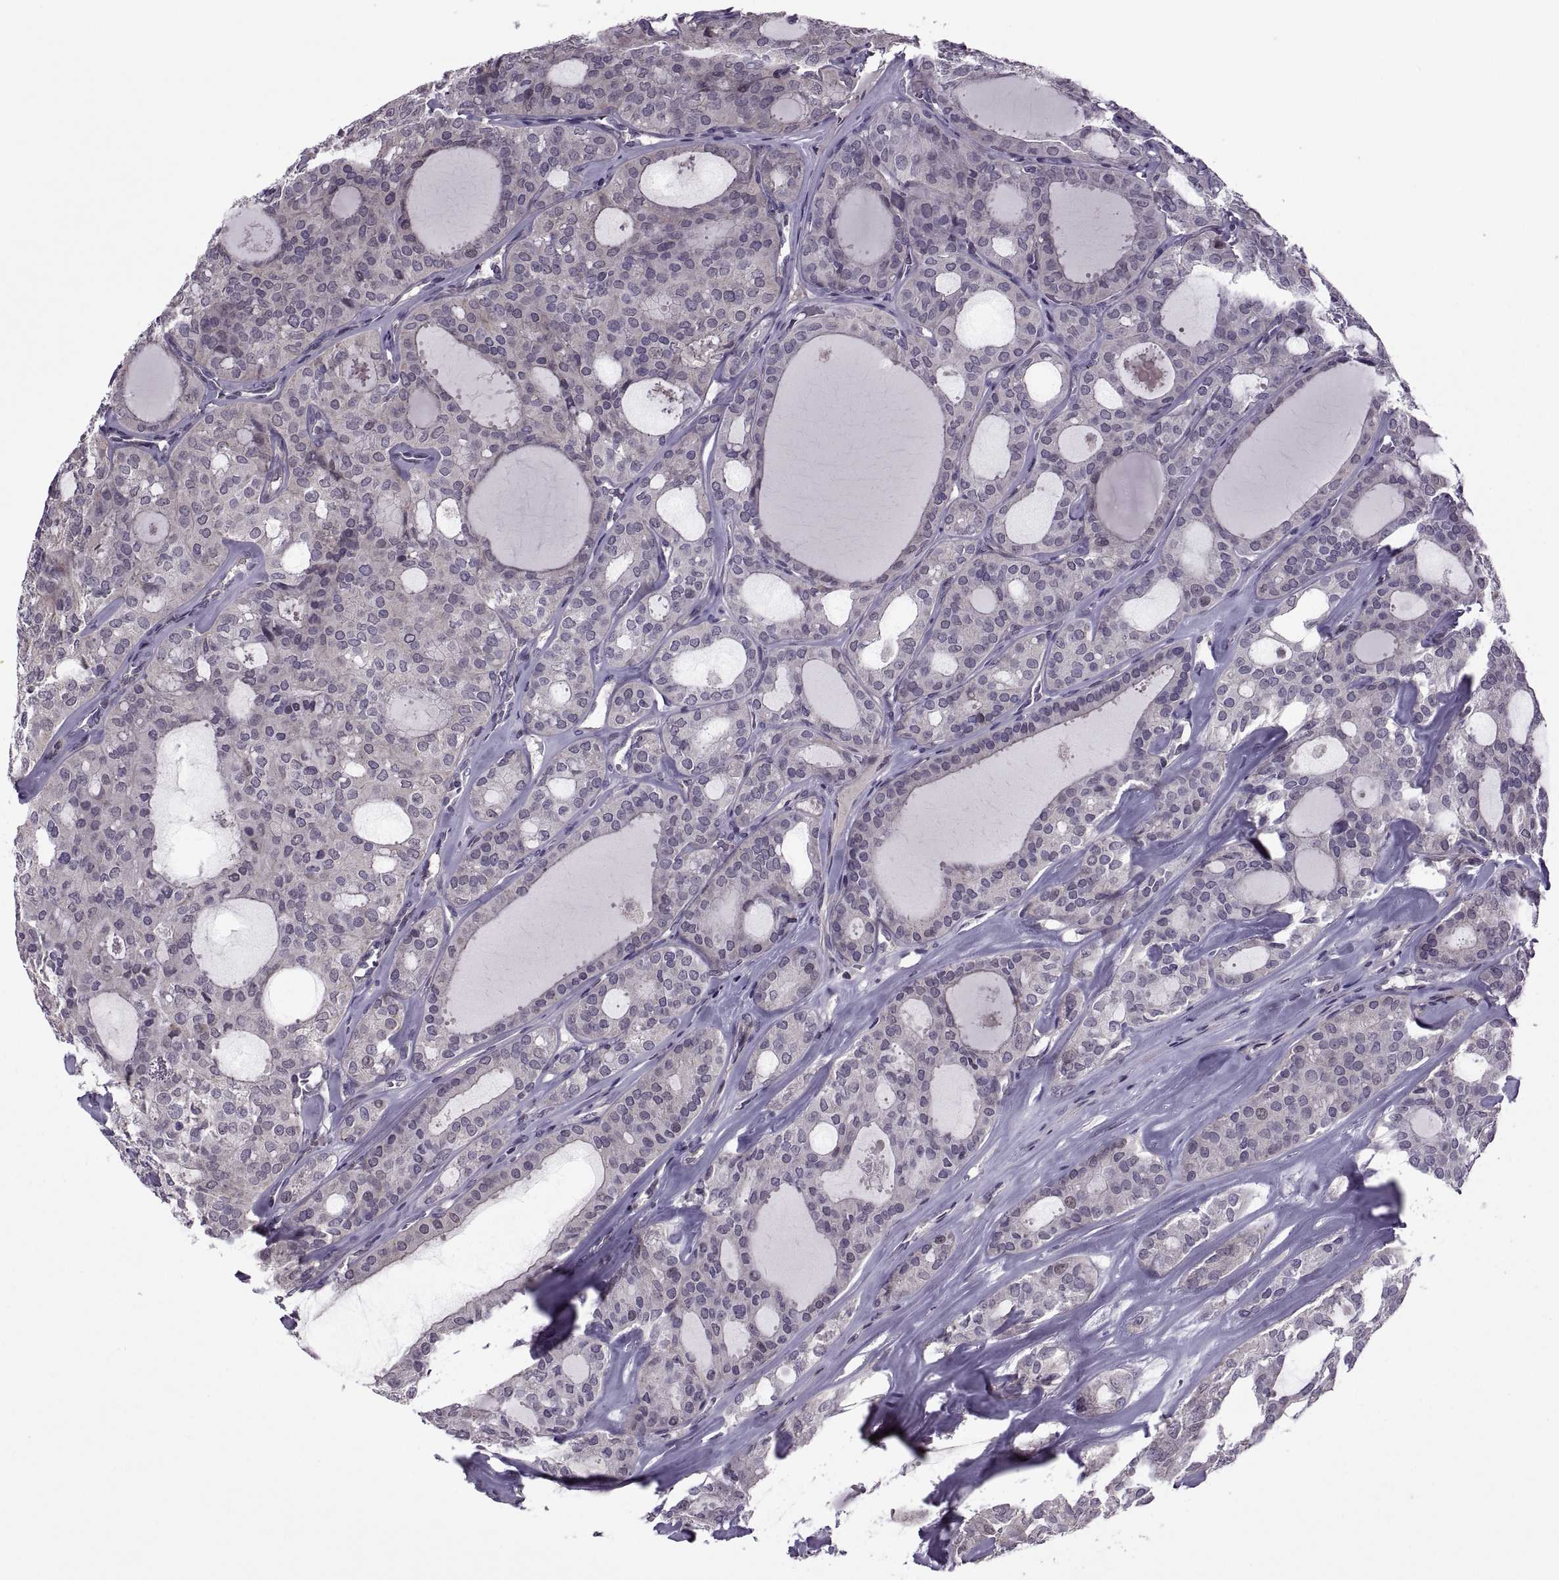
{"staining": {"intensity": "negative", "quantity": "none", "location": "none"}, "tissue": "thyroid cancer", "cell_type": "Tumor cells", "image_type": "cancer", "snomed": [{"axis": "morphology", "description": "Follicular adenoma carcinoma, NOS"}, {"axis": "topography", "description": "Thyroid gland"}], "caption": "Follicular adenoma carcinoma (thyroid) was stained to show a protein in brown. There is no significant positivity in tumor cells.", "gene": "ODF3", "patient": {"sex": "male", "age": 75}}